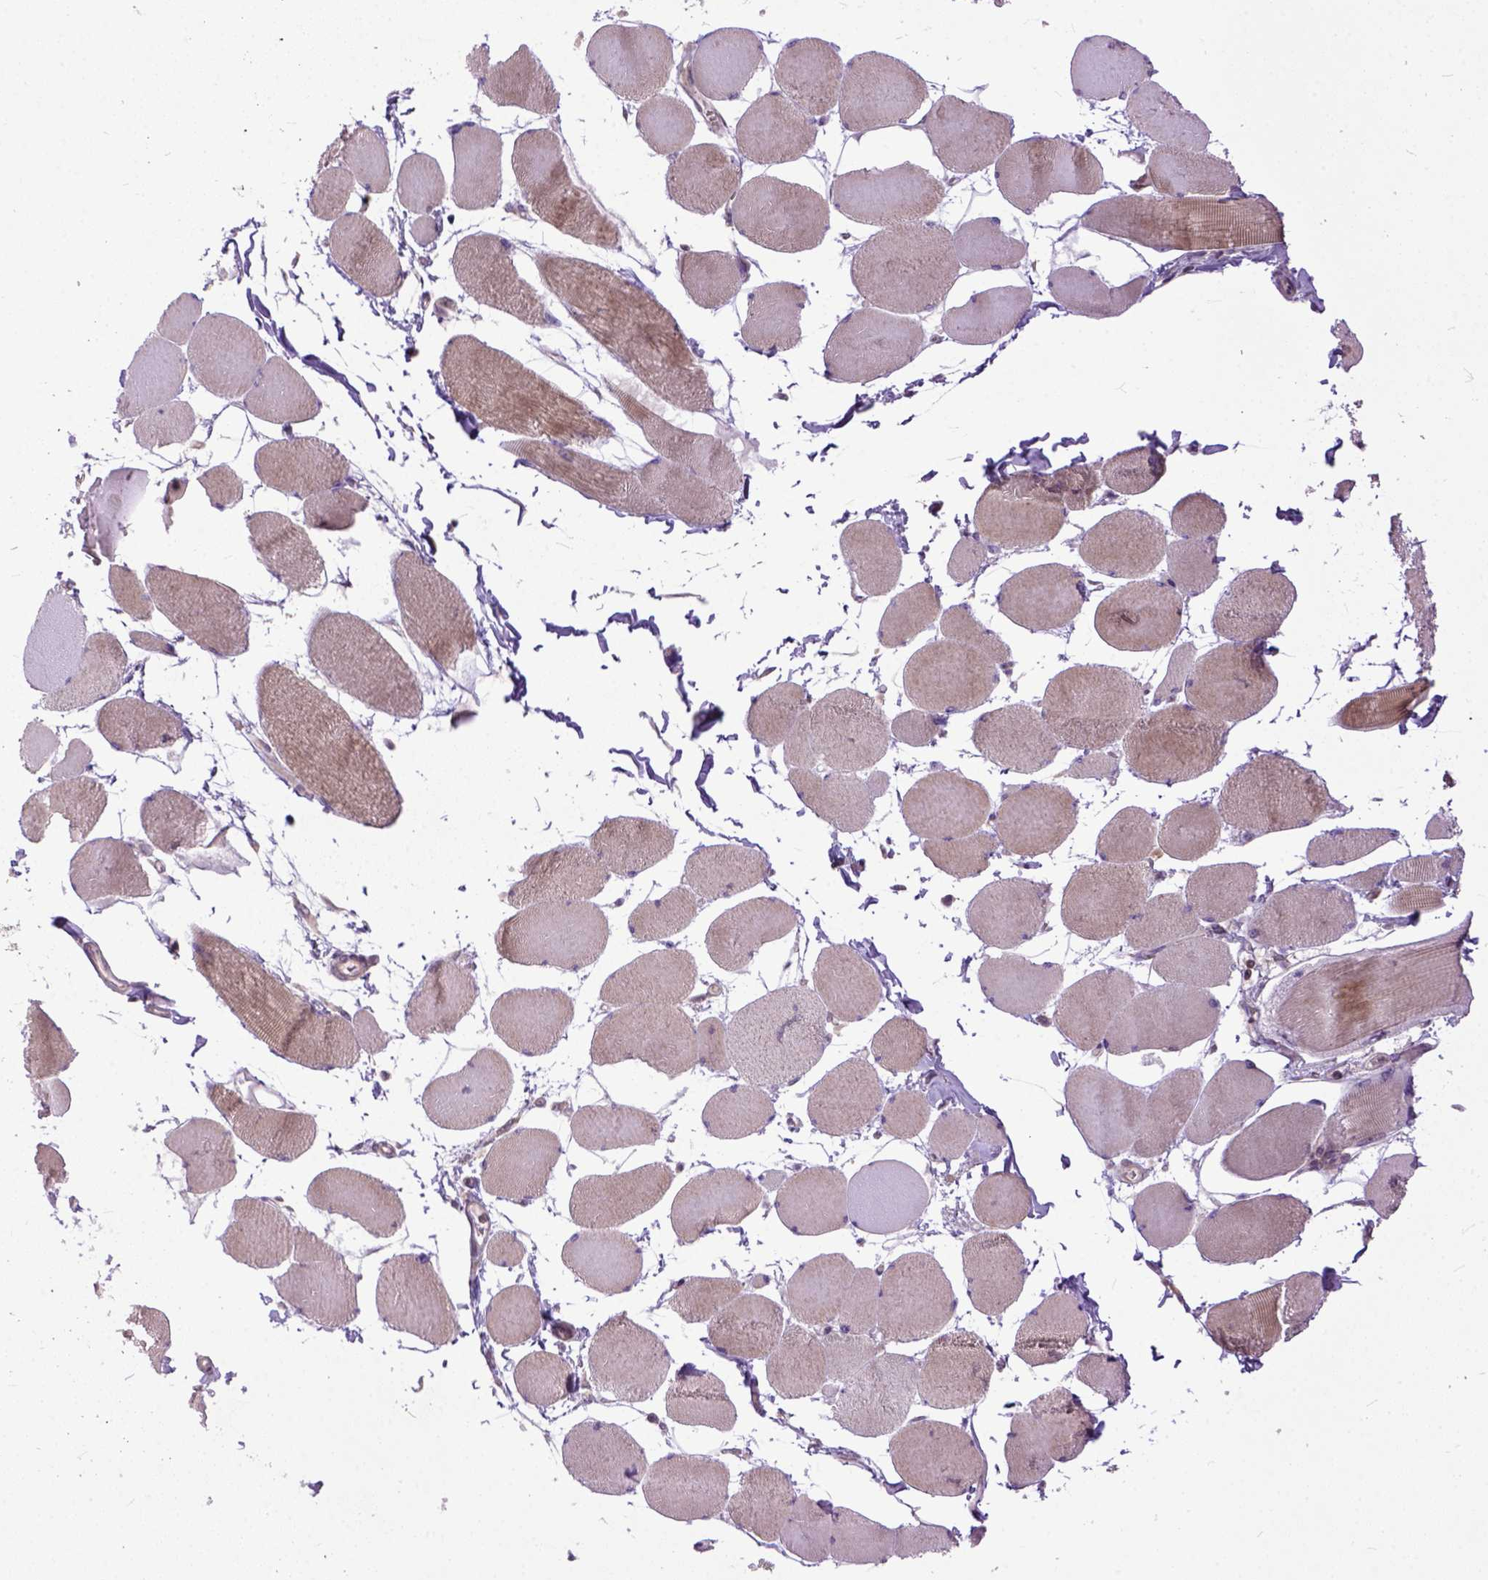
{"staining": {"intensity": "moderate", "quantity": "25%-75%", "location": "cytoplasmic/membranous"}, "tissue": "skeletal muscle", "cell_type": "Myocytes", "image_type": "normal", "snomed": [{"axis": "morphology", "description": "Normal tissue, NOS"}, {"axis": "topography", "description": "Skeletal muscle"}], "caption": "Brown immunohistochemical staining in unremarkable human skeletal muscle exhibits moderate cytoplasmic/membranous expression in approximately 25%-75% of myocytes. Ihc stains the protein of interest in brown and the nuclei are stained blue.", "gene": "CPNE1", "patient": {"sex": "female", "age": 75}}